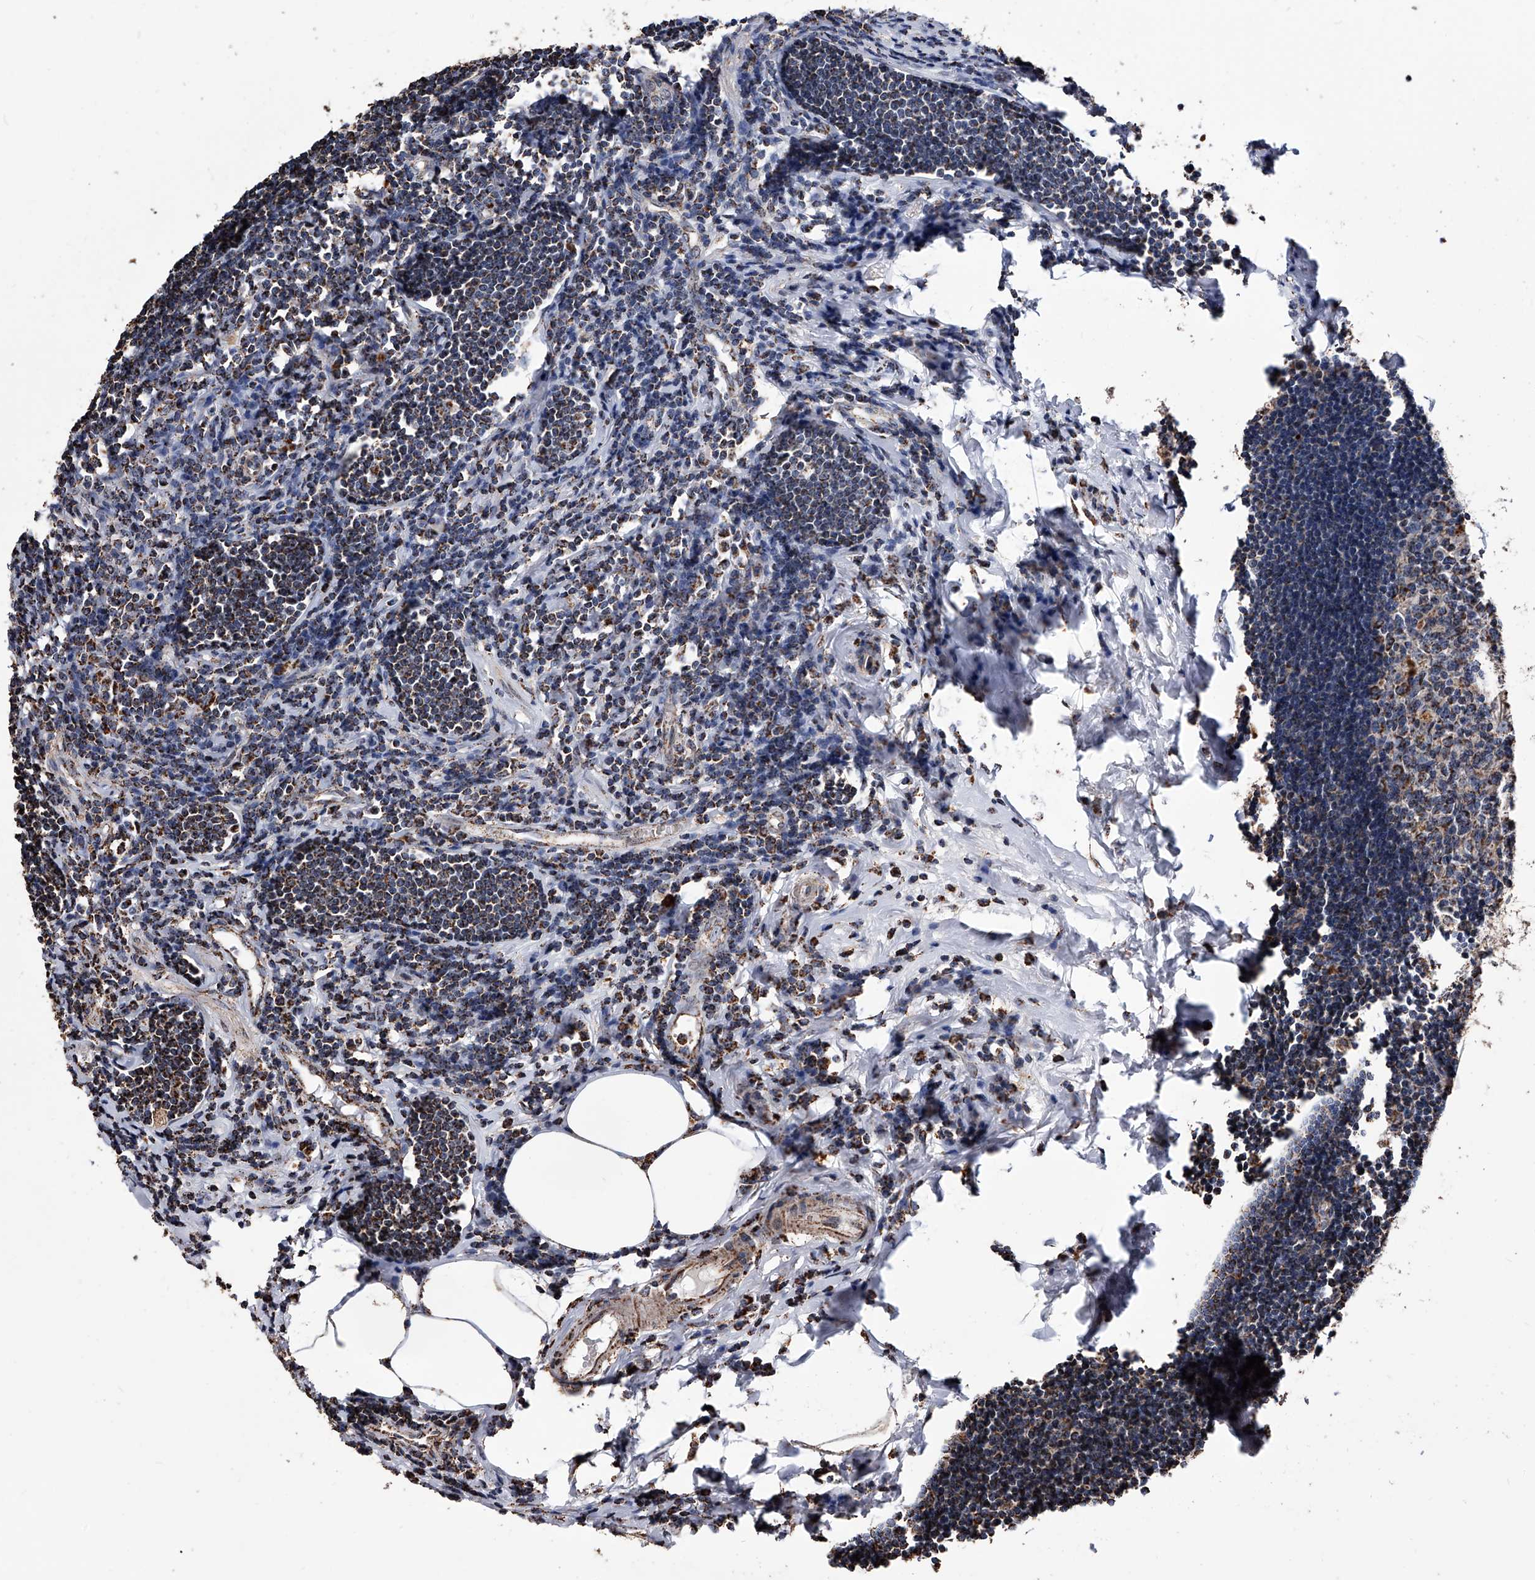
{"staining": {"intensity": "moderate", "quantity": ">75%", "location": "cytoplasmic/membranous"}, "tissue": "appendix", "cell_type": "Glandular cells", "image_type": "normal", "snomed": [{"axis": "morphology", "description": "Normal tissue, NOS"}, {"axis": "topography", "description": "Appendix"}], "caption": "Immunohistochemical staining of unremarkable appendix demonstrates moderate cytoplasmic/membranous protein expression in approximately >75% of glandular cells. (IHC, brightfield microscopy, high magnification).", "gene": "SMPDL3A", "patient": {"sex": "female", "age": 54}}